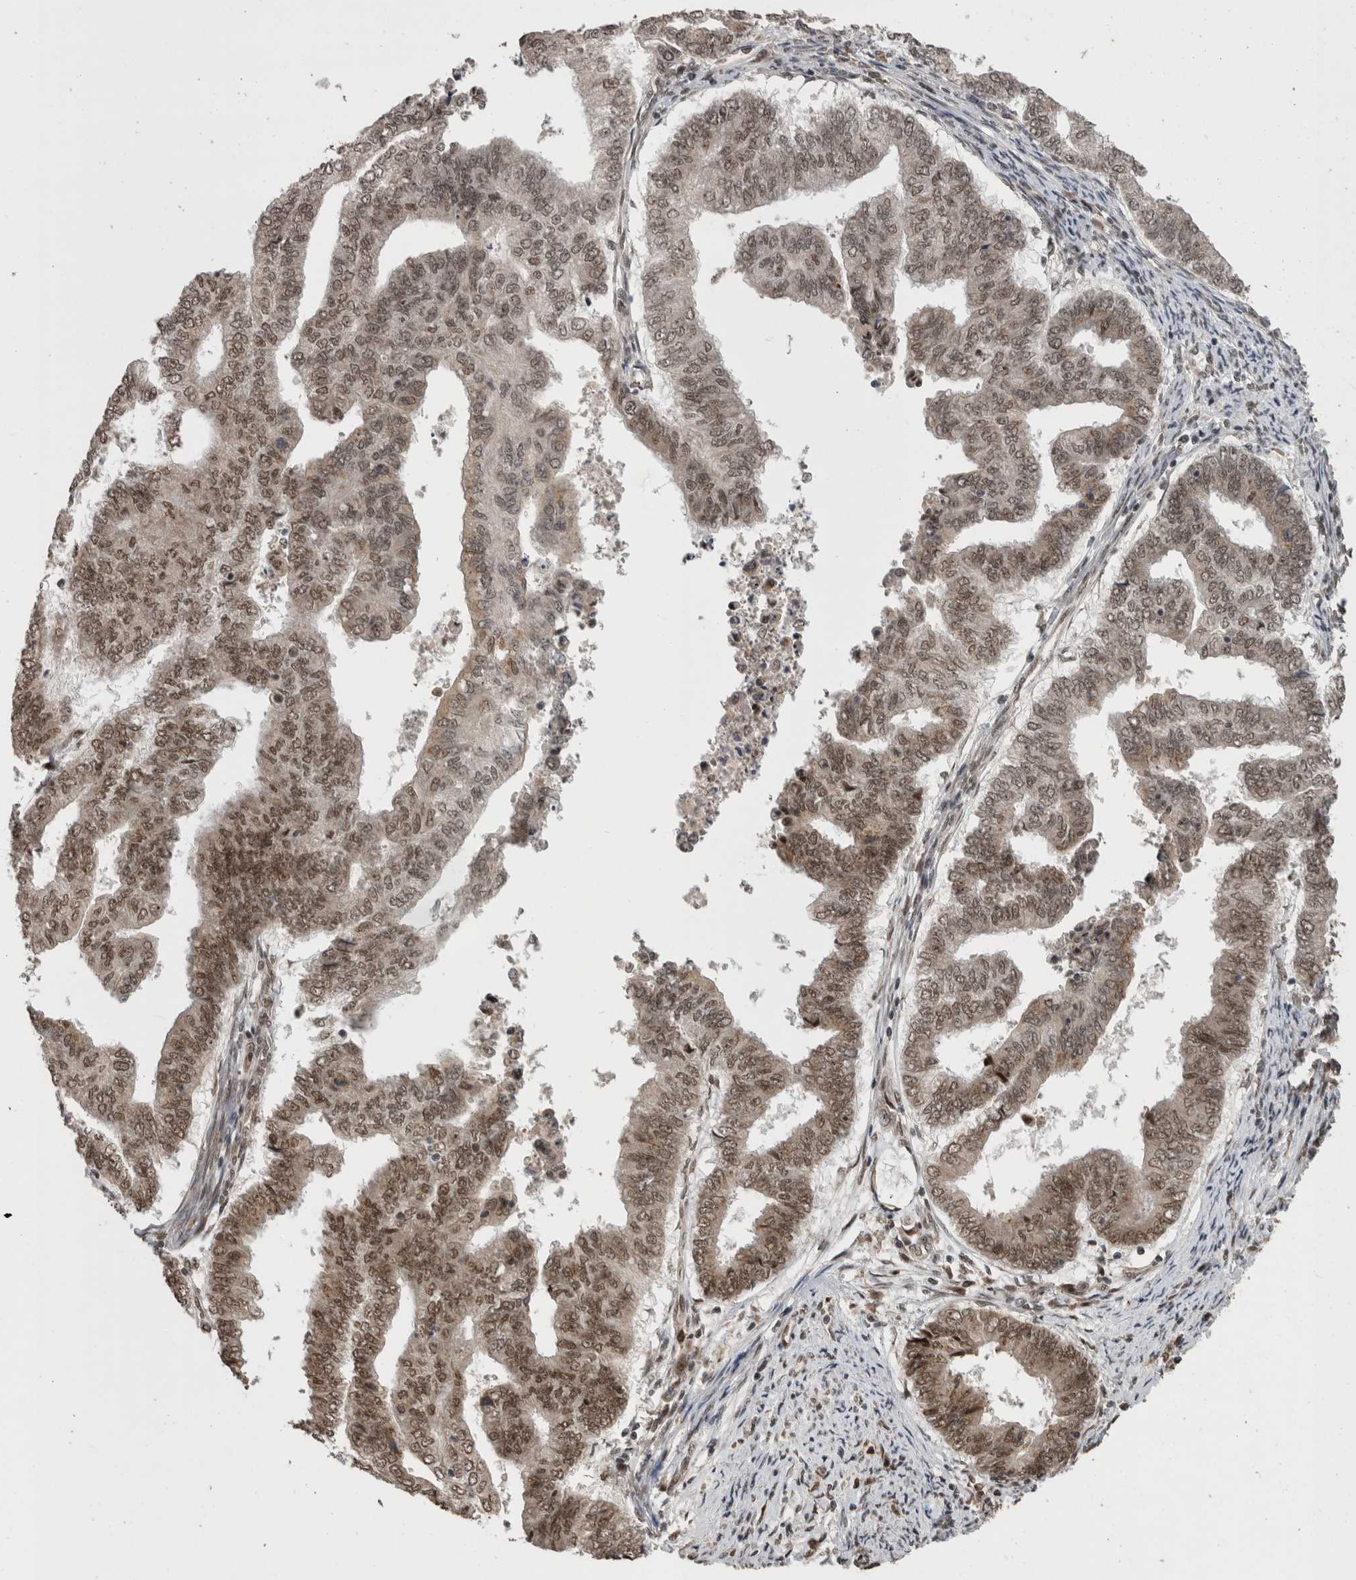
{"staining": {"intensity": "moderate", "quantity": ">75%", "location": "nuclear"}, "tissue": "endometrial cancer", "cell_type": "Tumor cells", "image_type": "cancer", "snomed": [{"axis": "morphology", "description": "Polyp, NOS"}, {"axis": "morphology", "description": "Adenocarcinoma, NOS"}, {"axis": "morphology", "description": "Adenoma, NOS"}, {"axis": "topography", "description": "Endometrium"}], "caption": "Endometrial cancer (adenocarcinoma) was stained to show a protein in brown. There is medium levels of moderate nuclear positivity in approximately >75% of tumor cells.", "gene": "CPSF2", "patient": {"sex": "female", "age": 79}}